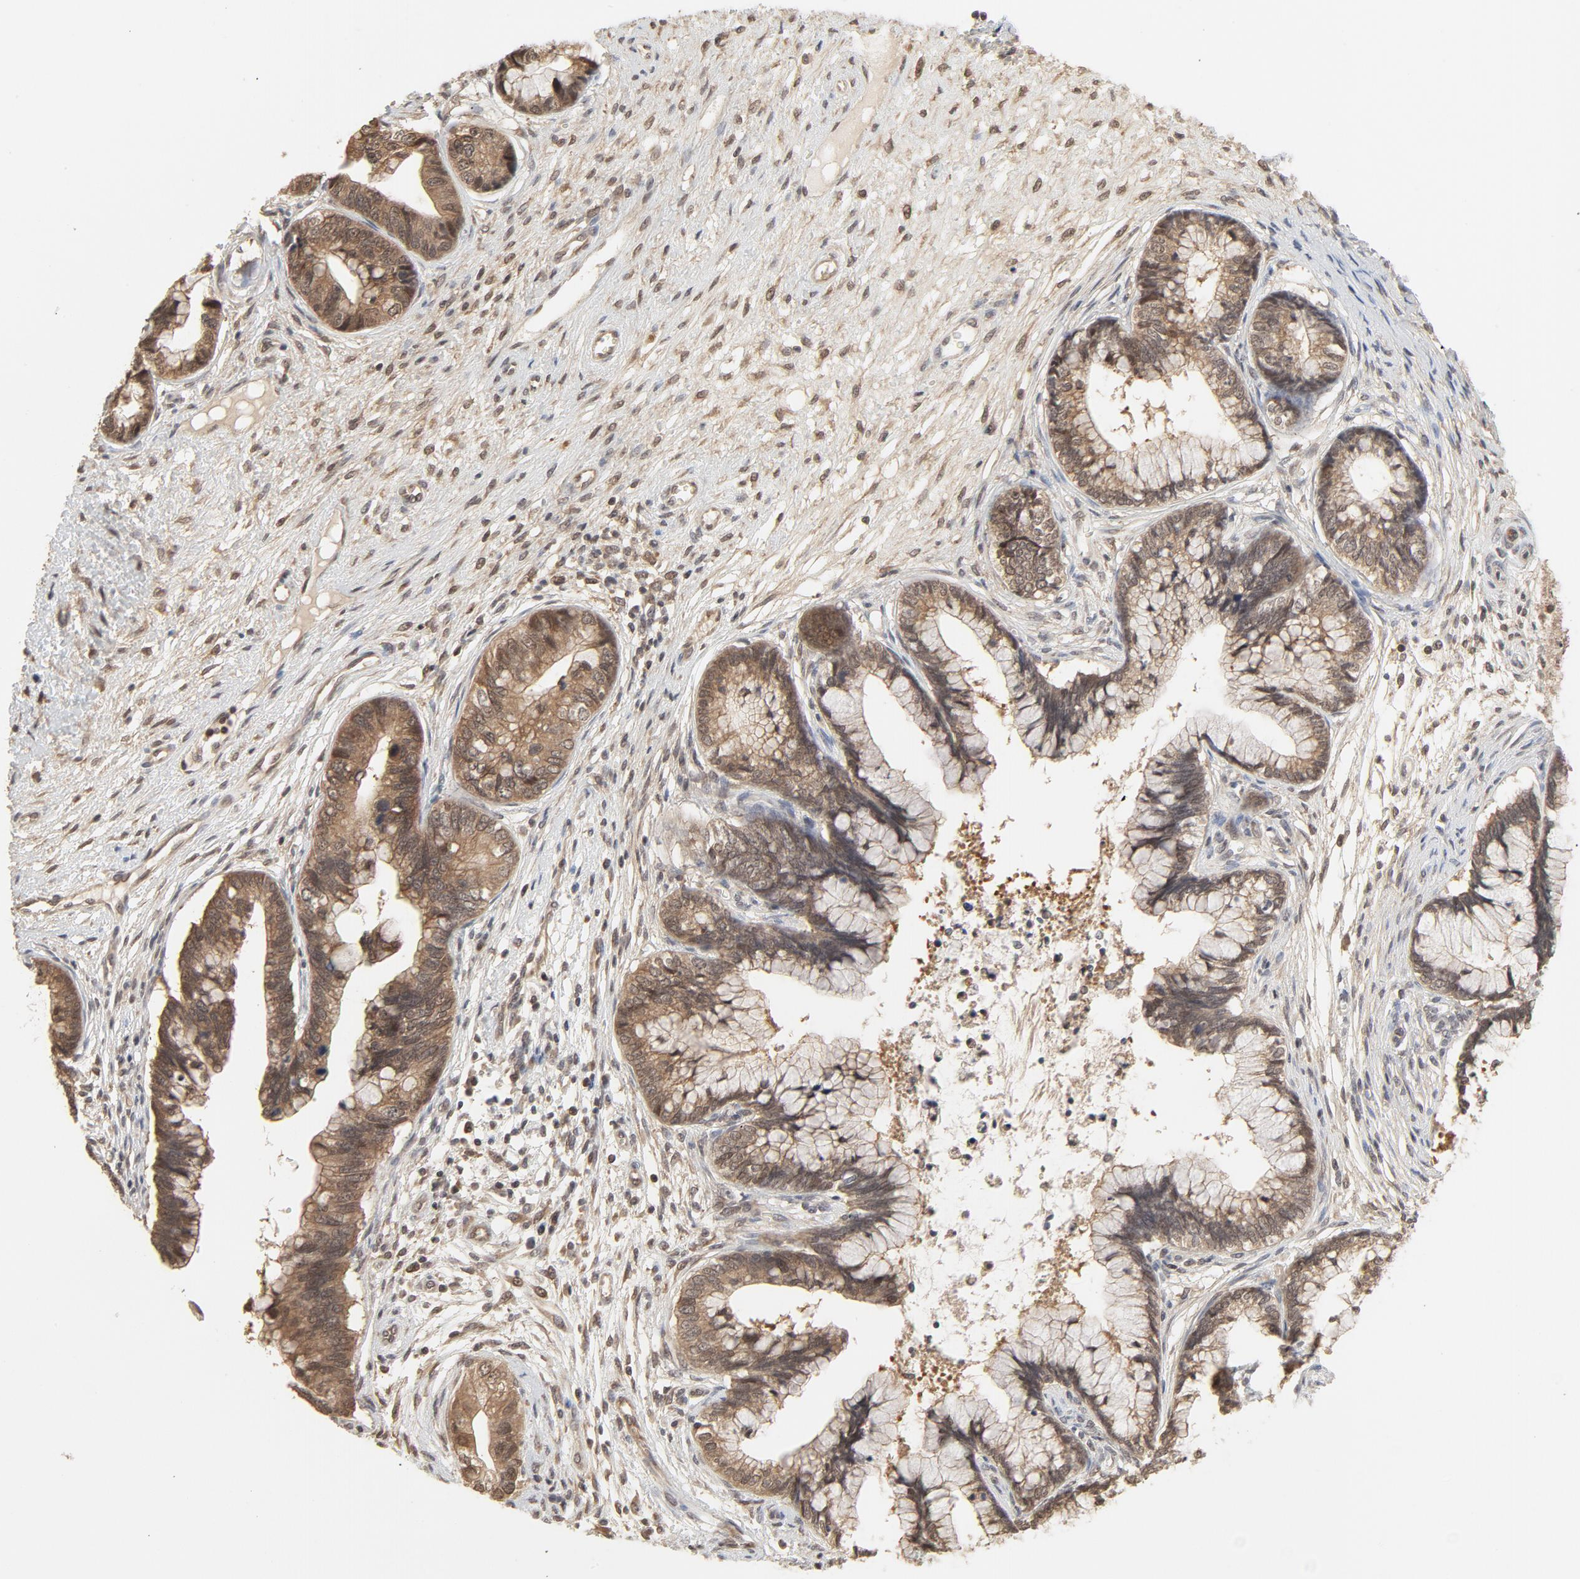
{"staining": {"intensity": "moderate", "quantity": "25%-75%", "location": "cytoplasmic/membranous,nuclear"}, "tissue": "cervical cancer", "cell_type": "Tumor cells", "image_type": "cancer", "snomed": [{"axis": "morphology", "description": "Adenocarcinoma, NOS"}, {"axis": "topography", "description": "Cervix"}], "caption": "Immunohistochemistry image of neoplastic tissue: human adenocarcinoma (cervical) stained using immunohistochemistry demonstrates medium levels of moderate protein expression localized specifically in the cytoplasmic/membranous and nuclear of tumor cells, appearing as a cytoplasmic/membranous and nuclear brown color.", "gene": "NEDD8", "patient": {"sex": "female", "age": 44}}